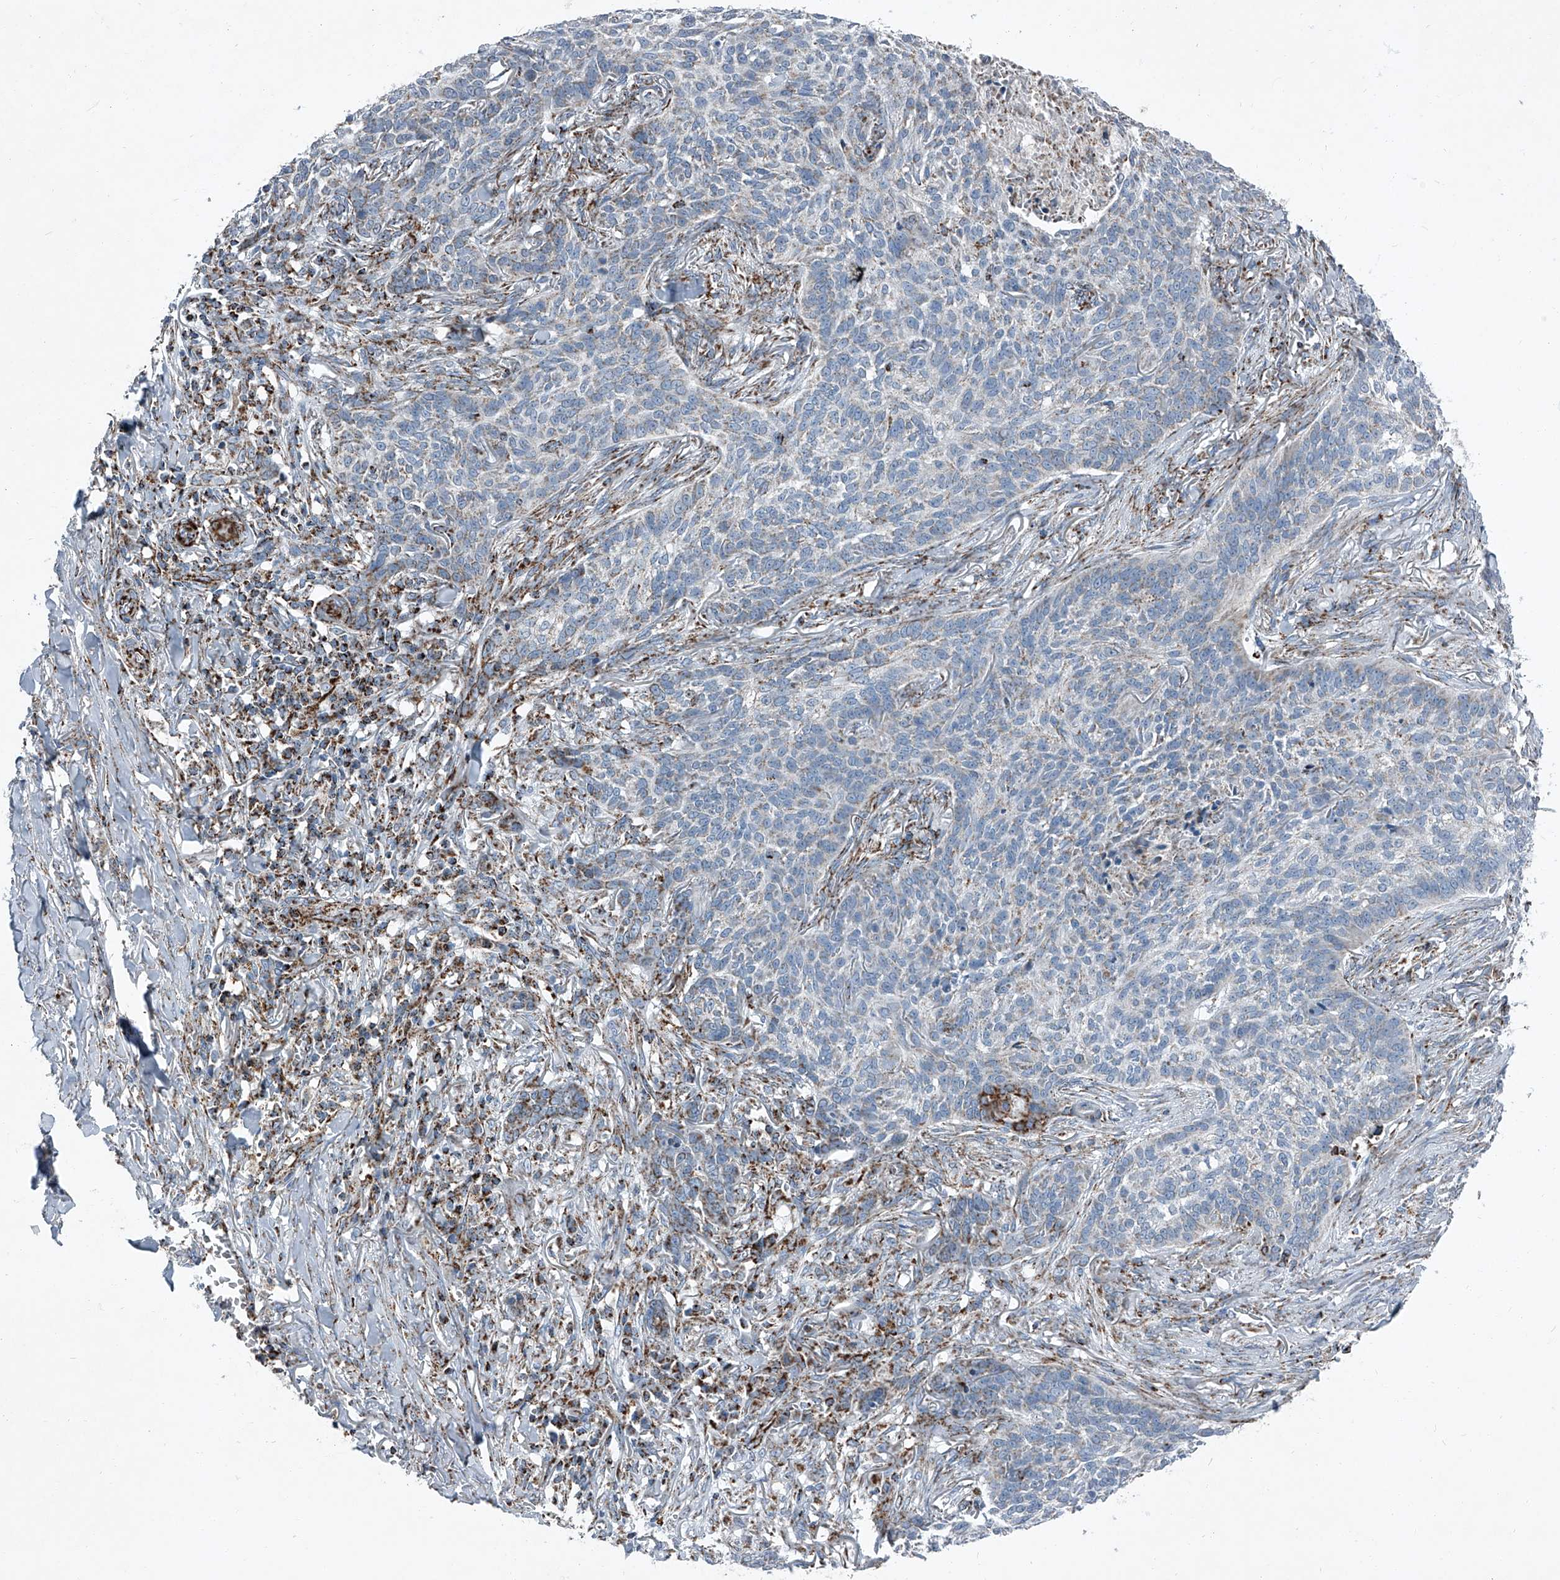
{"staining": {"intensity": "weak", "quantity": "<25%", "location": "cytoplasmic/membranous"}, "tissue": "skin cancer", "cell_type": "Tumor cells", "image_type": "cancer", "snomed": [{"axis": "morphology", "description": "Basal cell carcinoma"}, {"axis": "topography", "description": "Skin"}], "caption": "High power microscopy photomicrograph of an immunohistochemistry (IHC) micrograph of skin basal cell carcinoma, revealing no significant expression in tumor cells.", "gene": "CHRNA7", "patient": {"sex": "male", "age": 85}}